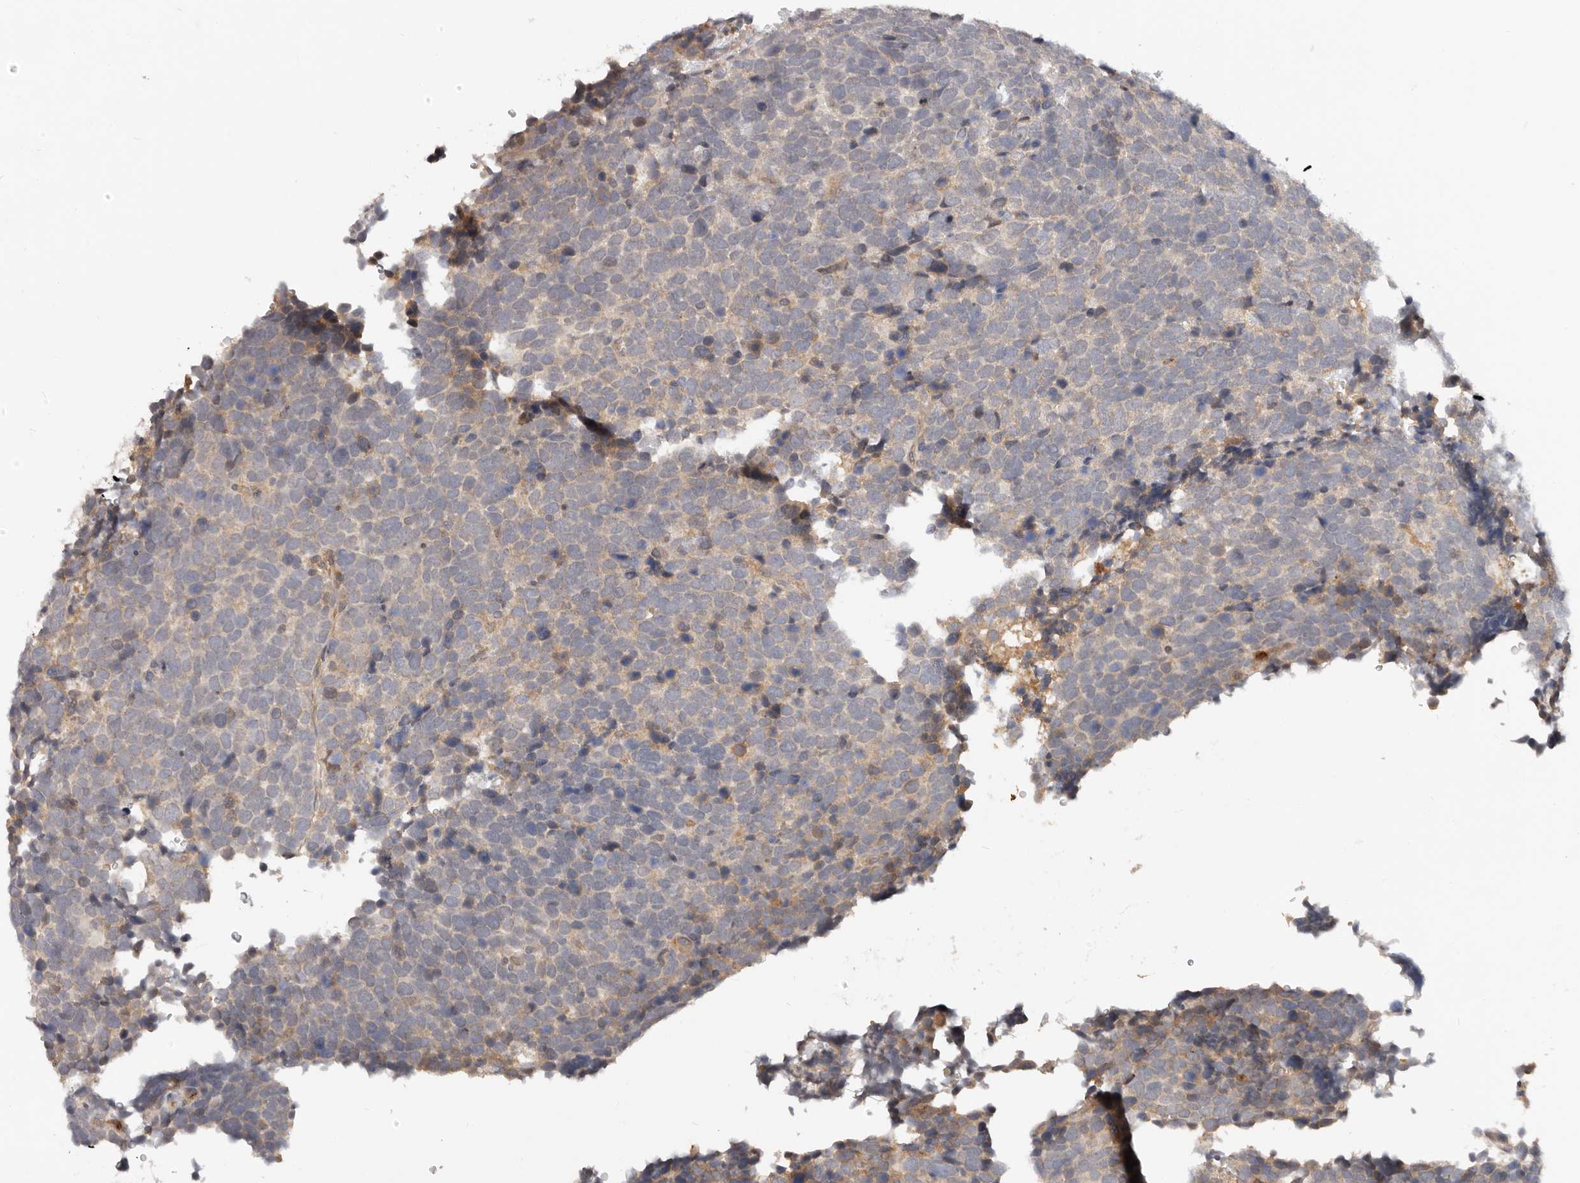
{"staining": {"intensity": "weak", "quantity": "25%-75%", "location": "cytoplasmic/membranous"}, "tissue": "urothelial cancer", "cell_type": "Tumor cells", "image_type": "cancer", "snomed": [{"axis": "morphology", "description": "Urothelial carcinoma, High grade"}, {"axis": "topography", "description": "Urinary bladder"}], "caption": "A histopathology image showing weak cytoplasmic/membranous staining in about 25%-75% of tumor cells in high-grade urothelial carcinoma, as visualized by brown immunohistochemical staining.", "gene": "USP49", "patient": {"sex": "female", "age": 82}}